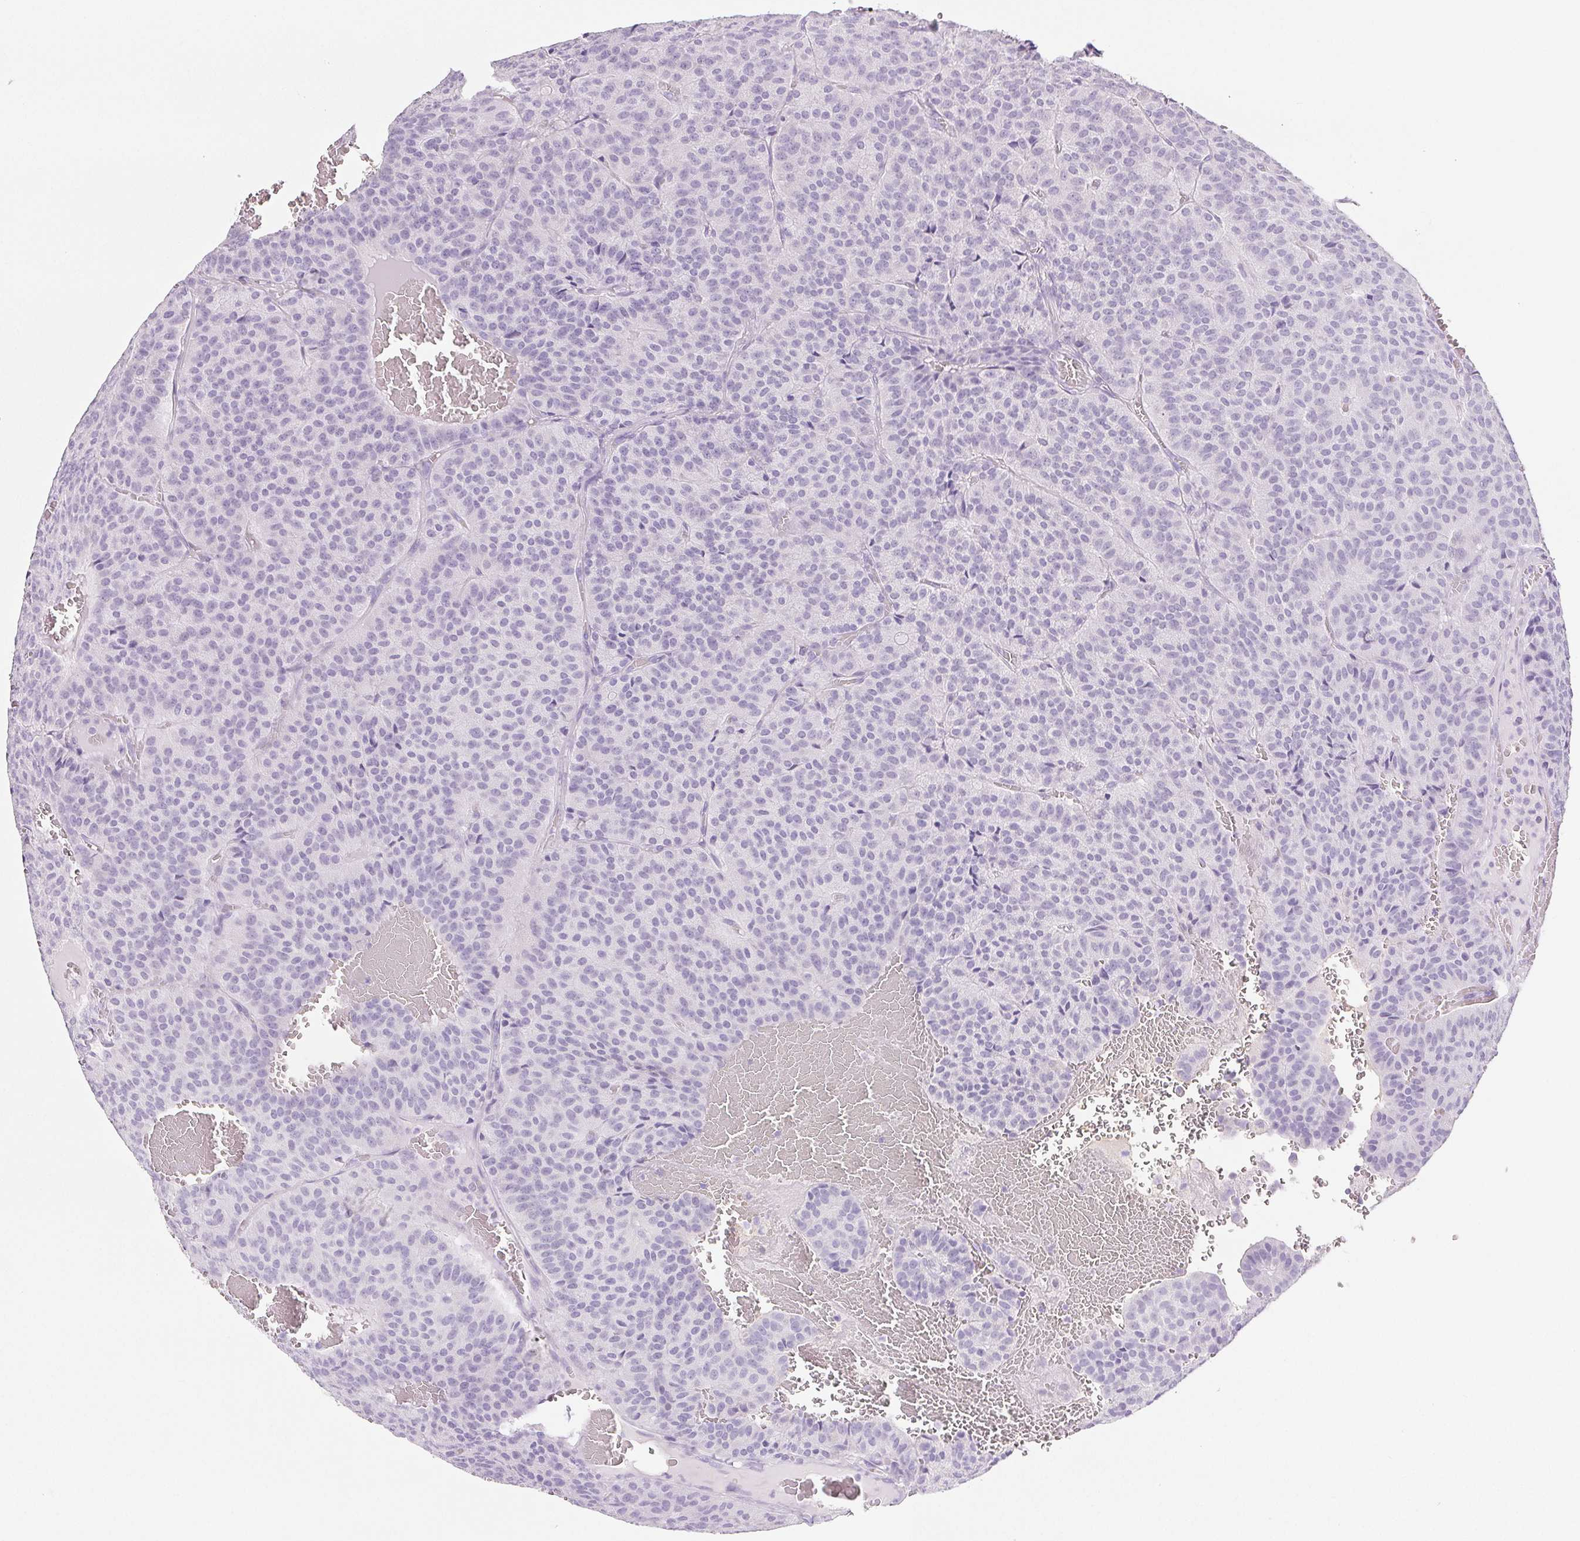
{"staining": {"intensity": "negative", "quantity": "none", "location": "none"}, "tissue": "carcinoid", "cell_type": "Tumor cells", "image_type": "cancer", "snomed": [{"axis": "morphology", "description": "Carcinoid, malignant, NOS"}, {"axis": "topography", "description": "Lung"}], "caption": "High magnification brightfield microscopy of malignant carcinoid stained with DAB (brown) and counterstained with hematoxylin (blue): tumor cells show no significant staining.", "gene": "BEND2", "patient": {"sex": "male", "age": 70}}